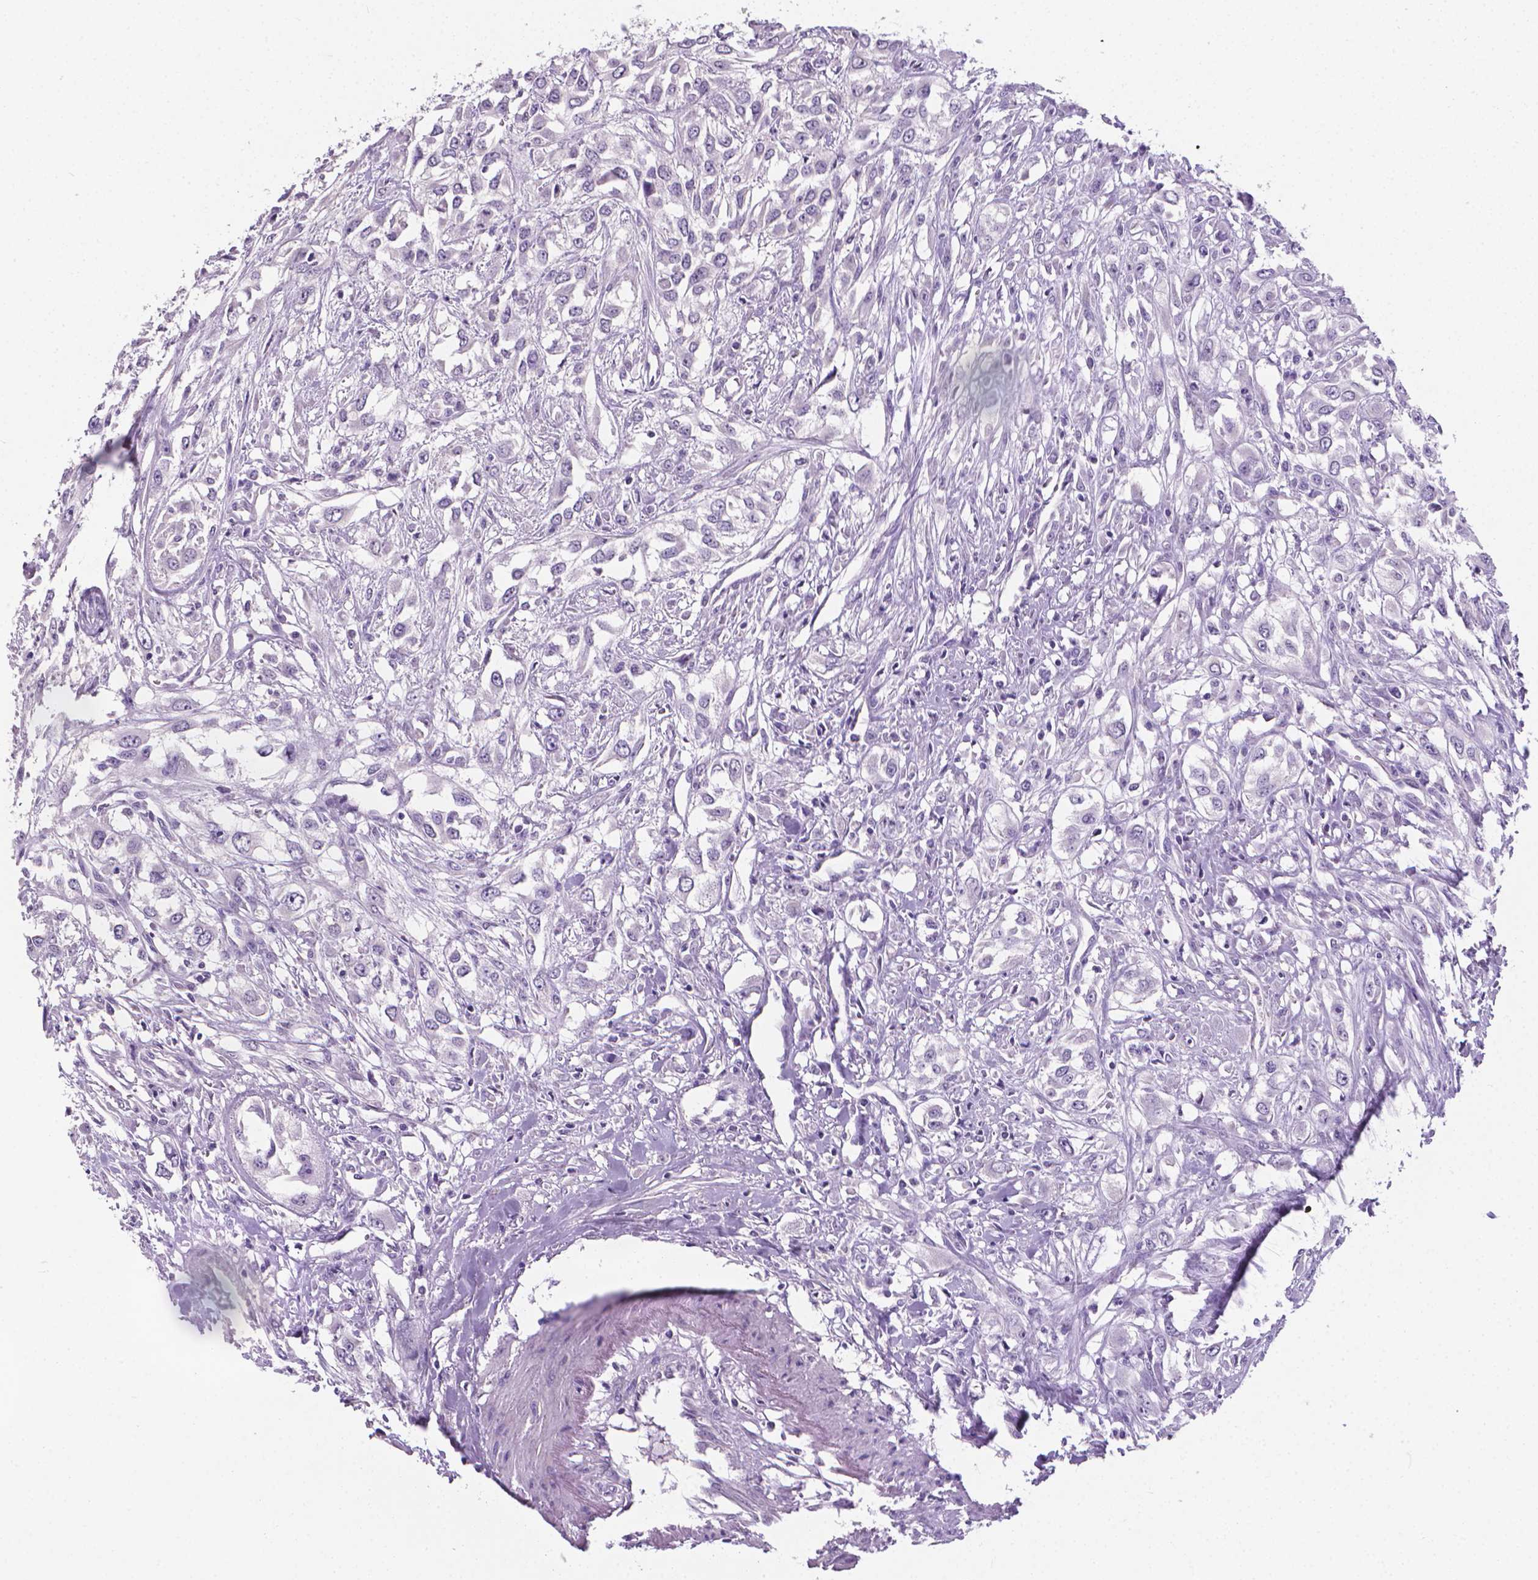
{"staining": {"intensity": "negative", "quantity": "none", "location": "none"}, "tissue": "urothelial cancer", "cell_type": "Tumor cells", "image_type": "cancer", "snomed": [{"axis": "morphology", "description": "Urothelial carcinoma, High grade"}, {"axis": "topography", "description": "Urinary bladder"}], "caption": "Tumor cells show no significant expression in high-grade urothelial carcinoma. The staining was performed using DAB to visualize the protein expression in brown, while the nuclei were stained in blue with hematoxylin (Magnification: 20x).", "gene": "XPNPEP2", "patient": {"sex": "male", "age": 67}}